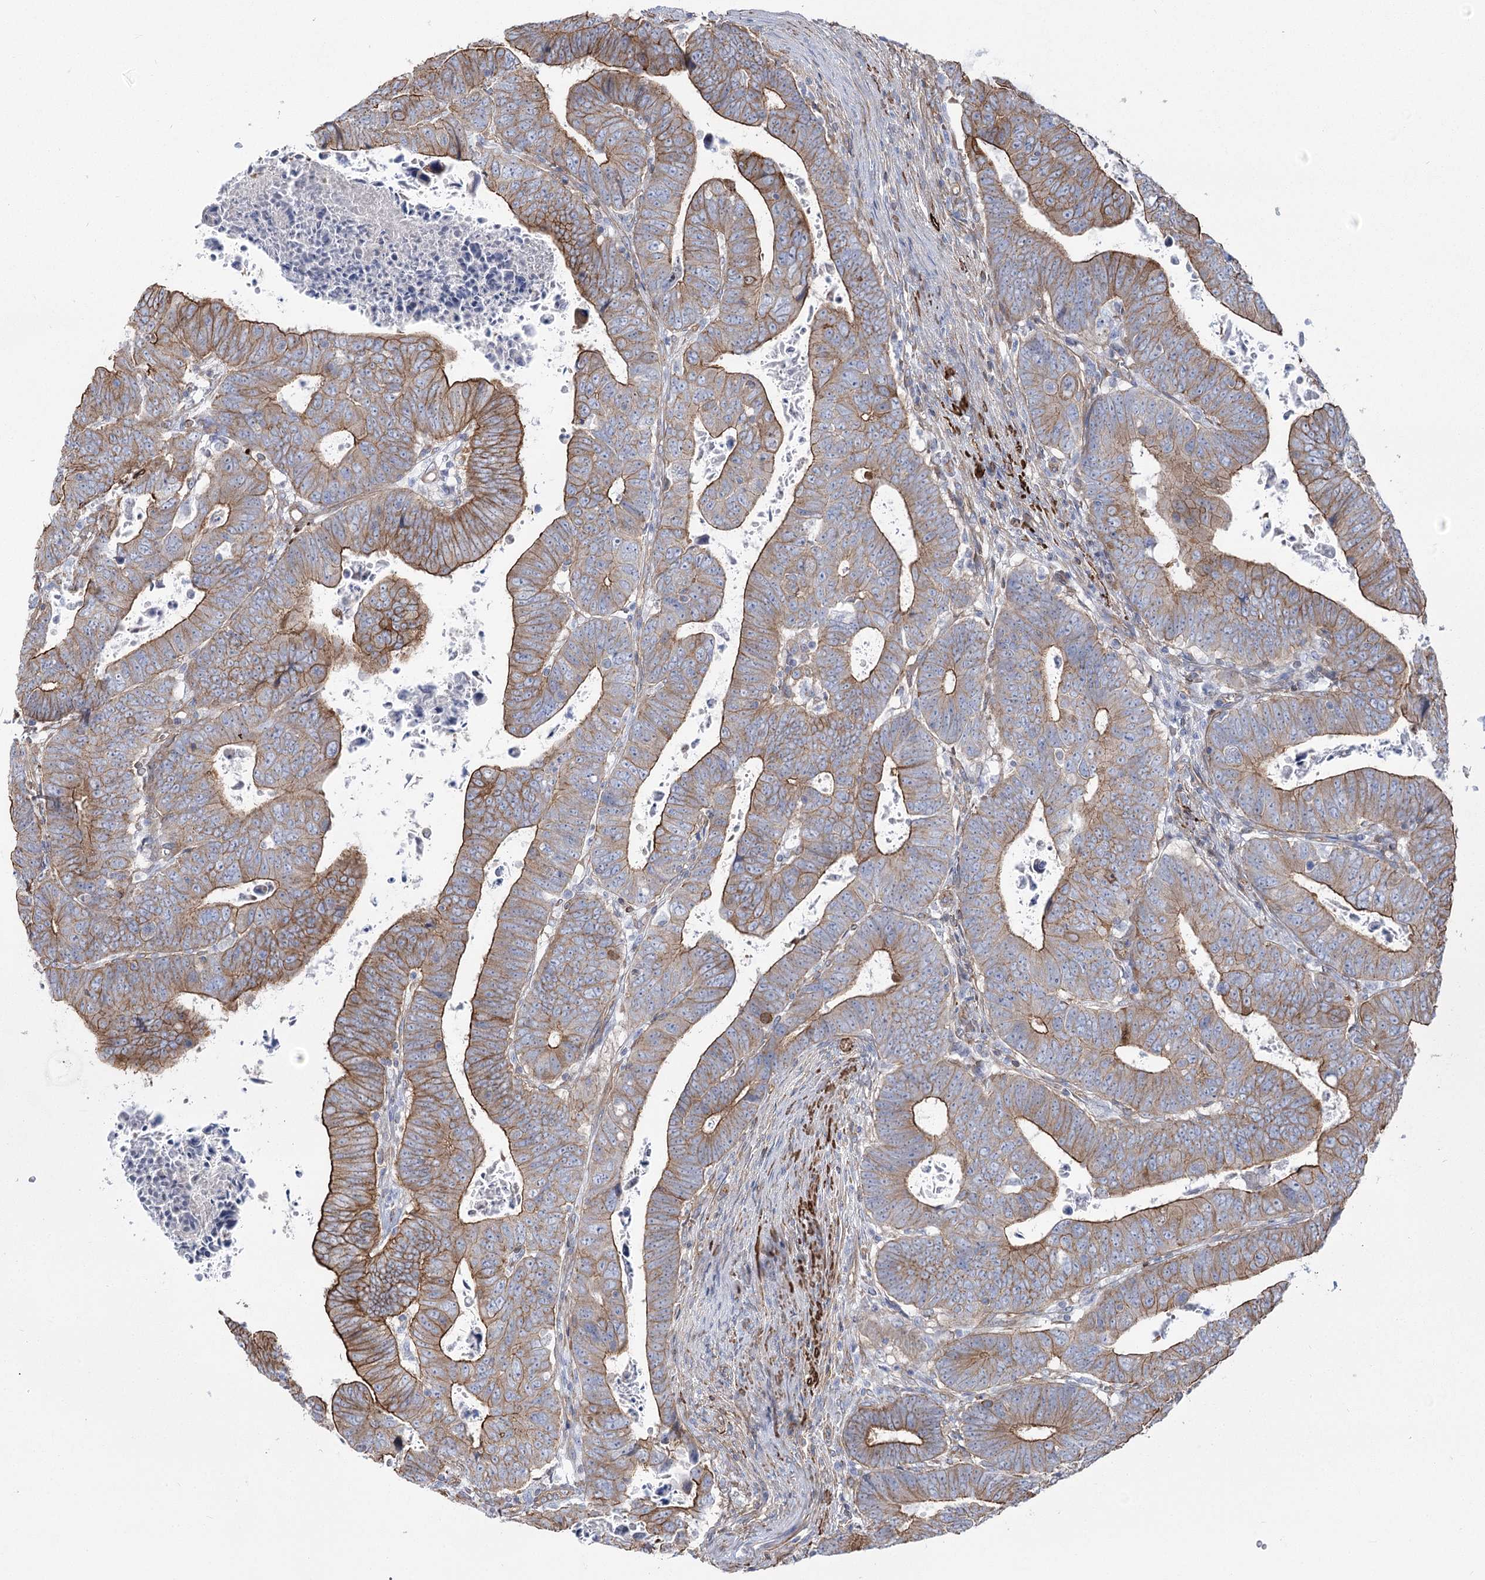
{"staining": {"intensity": "moderate", "quantity": ">75%", "location": "cytoplasmic/membranous"}, "tissue": "colorectal cancer", "cell_type": "Tumor cells", "image_type": "cancer", "snomed": [{"axis": "morphology", "description": "Normal tissue, NOS"}, {"axis": "morphology", "description": "Adenocarcinoma, NOS"}, {"axis": "topography", "description": "Rectum"}], "caption": "DAB immunohistochemical staining of human colorectal adenocarcinoma shows moderate cytoplasmic/membranous protein expression in approximately >75% of tumor cells.", "gene": "PLEKHA5", "patient": {"sex": "female", "age": 65}}